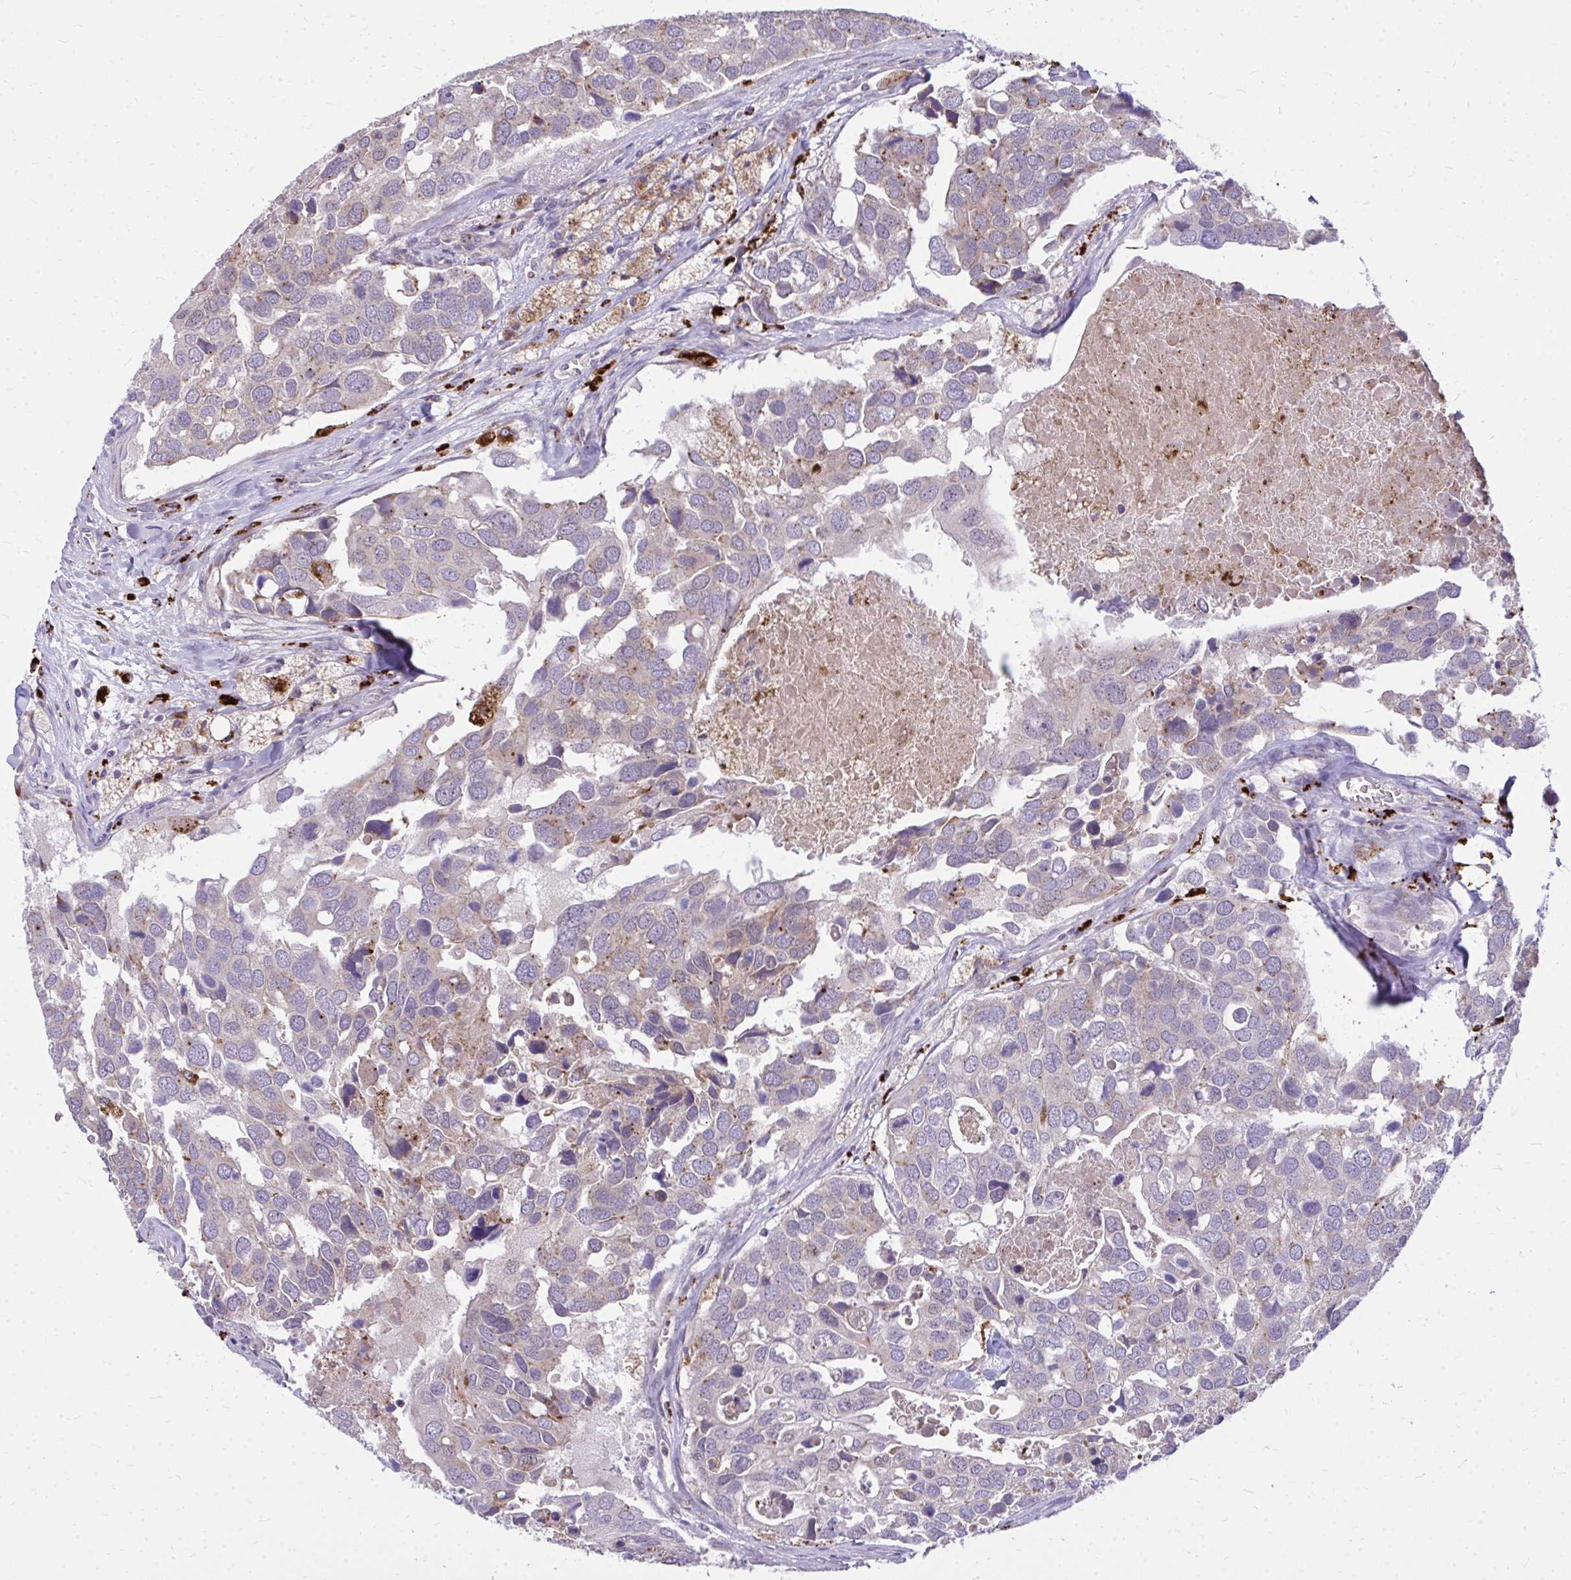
{"staining": {"intensity": "weak", "quantity": "<25%", "location": "cytoplasmic/membranous"}, "tissue": "breast cancer", "cell_type": "Tumor cells", "image_type": "cancer", "snomed": [{"axis": "morphology", "description": "Duct carcinoma"}, {"axis": "topography", "description": "Breast"}], "caption": "The immunohistochemistry (IHC) image has no significant expression in tumor cells of breast intraductal carcinoma tissue.", "gene": "ZSCAN25", "patient": {"sex": "female", "age": 83}}